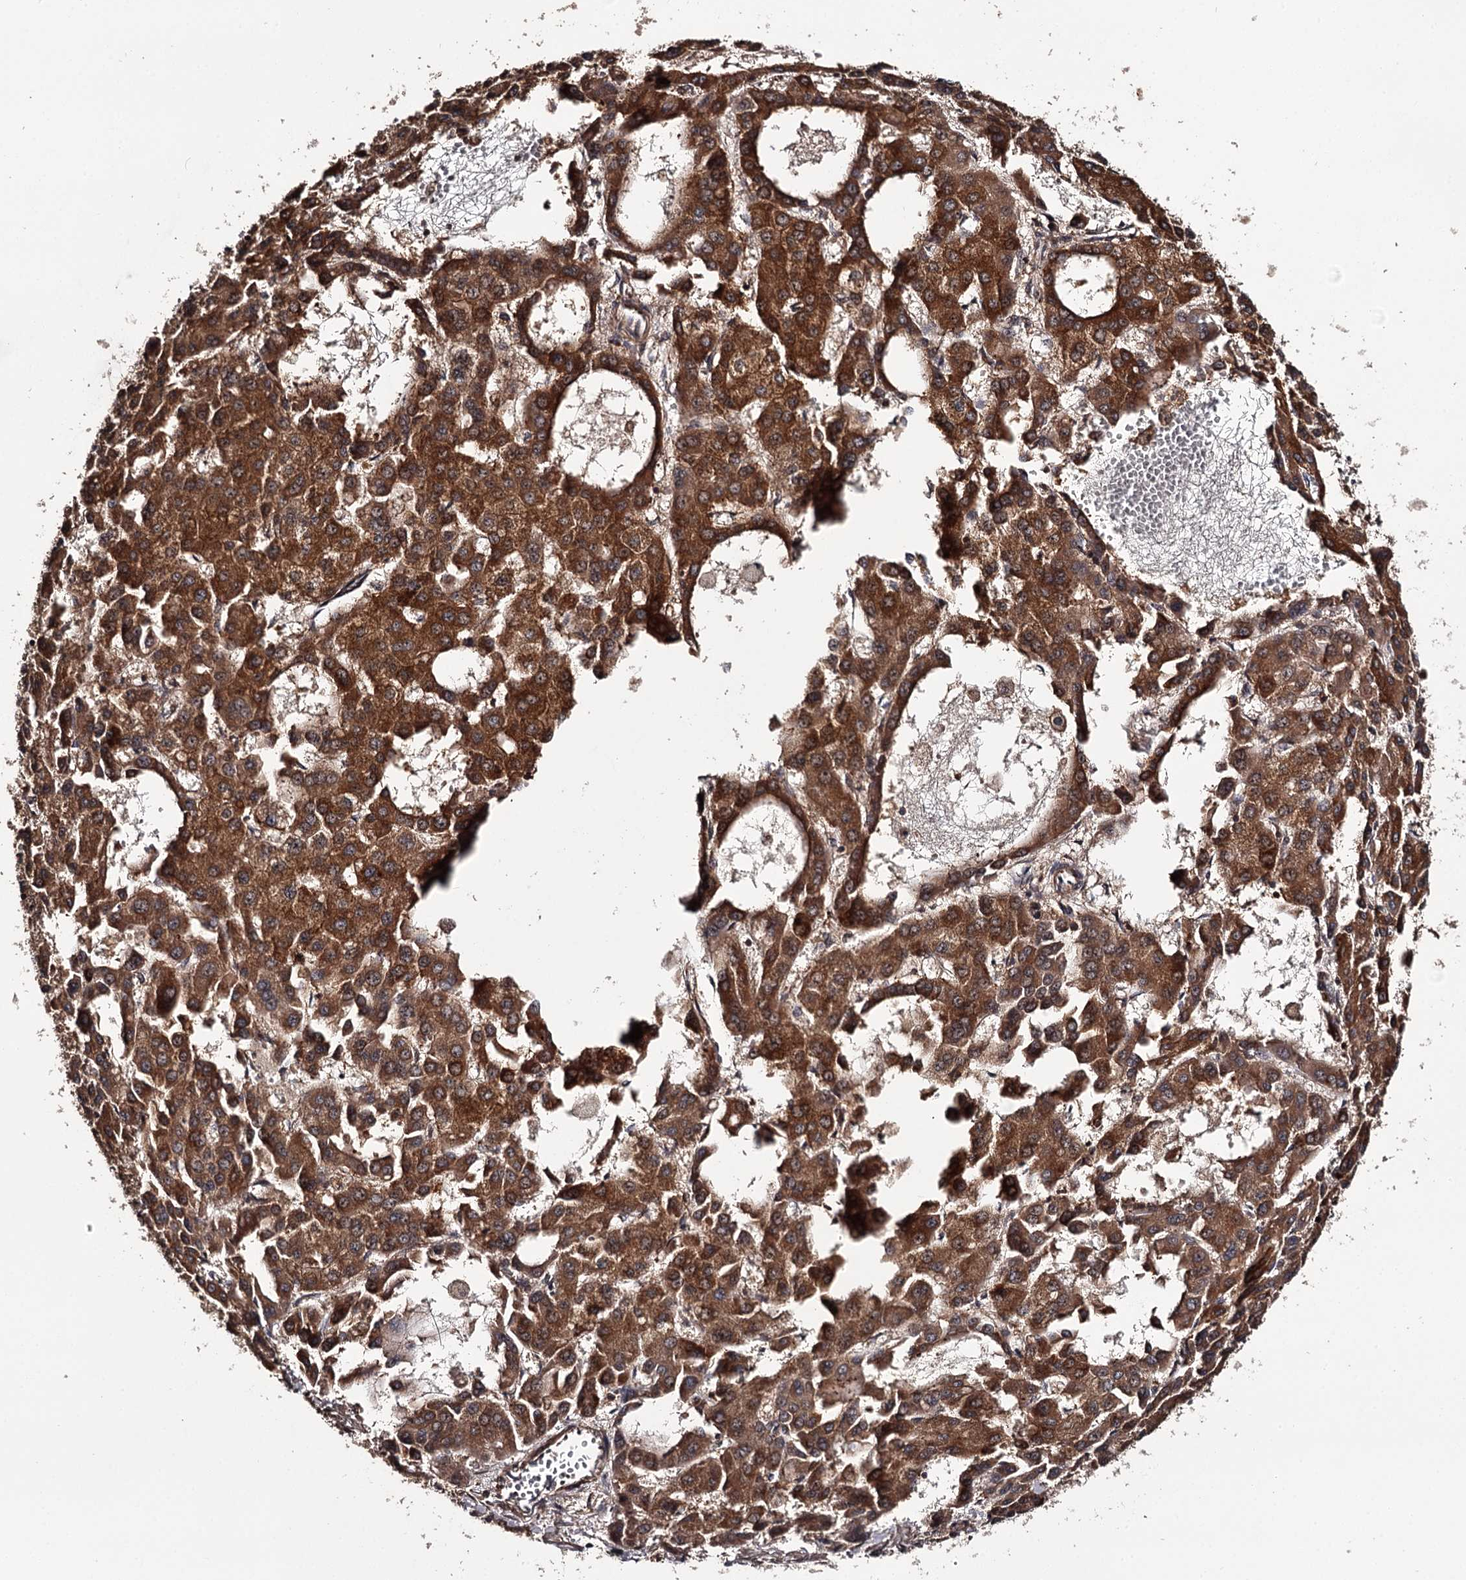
{"staining": {"intensity": "strong", "quantity": ">75%", "location": "cytoplasmic/membranous"}, "tissue": "liver cancer", "cell_type": "Tumor cells", "image_type": "cancer", "snomed": [{"axis": "morphology", "description": "Carcinoma, Hepatocellular, NOS"}, {"axis": "topography", "description": "Liver"}], "caption": "A brown stain labels strong cytoplasmic/membranous expression of a protein in hepatocellular carcinoma (liver) tumor cells. (brown staining indicates protein expression, while blue staining denotes nuclei).", "gene": "TTC12", "patient": {"sex": "male", "age": 47}}